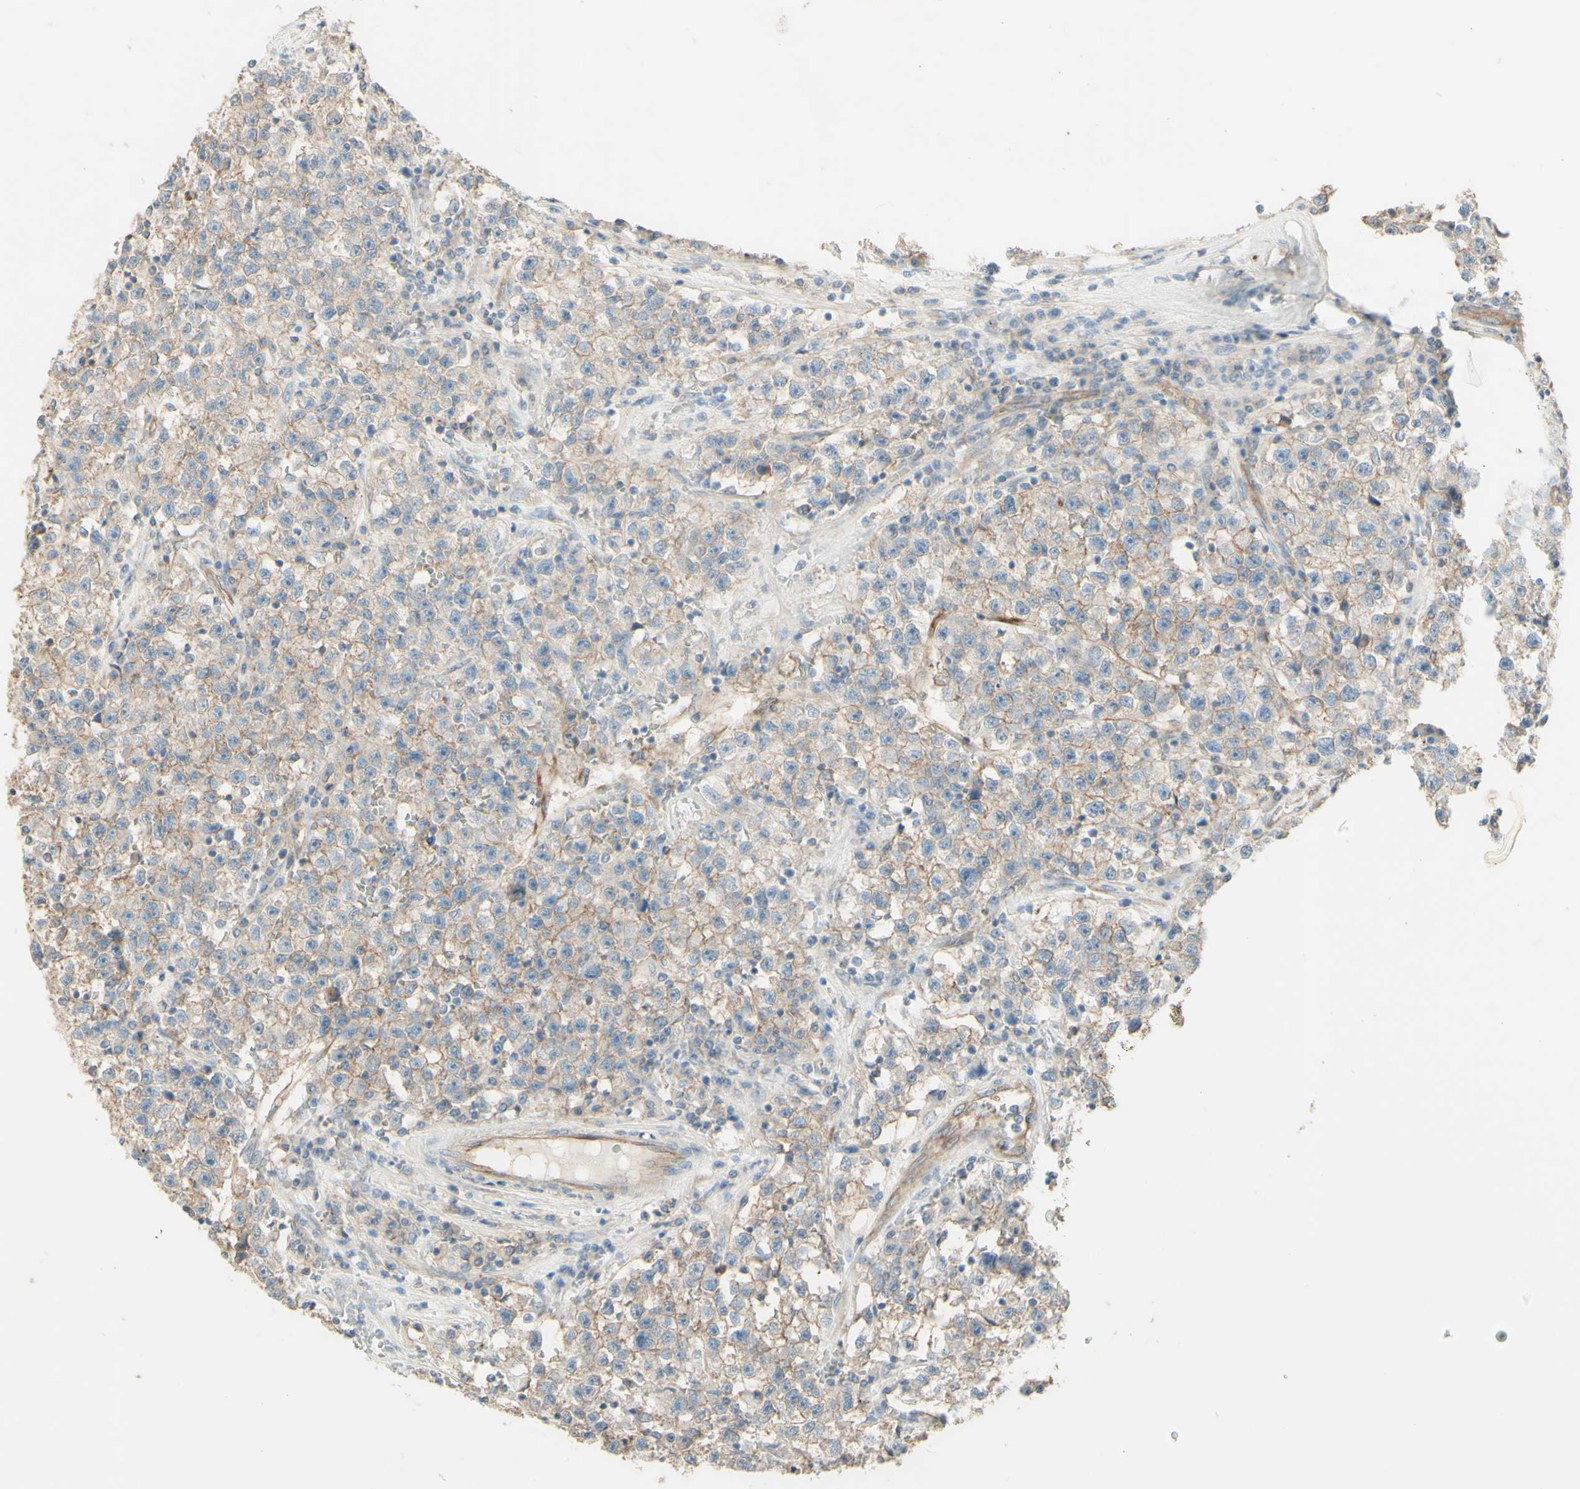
{"staining": {"intensity": "weak", "quantity": ">75%", "location": "cytoplasmic/membranous"}, "tissue": "testis cancer", "cell_type": "Tumor cells", "image_type": "cancer", "snomed": [{"axis": "morphology", "description": "Seminoma, NOS"}, {"axis": "topography", "description": "Testis"}], "caption": "Immunohistochemical staining of human testis cancer (seminoma) displays weak cytoplasmic/membranous protein staining in about >75% of tumor cells. Nuclei are stained in blue.", "gene": "RNF149", "patient": {"sex": "male", "age": 22}}